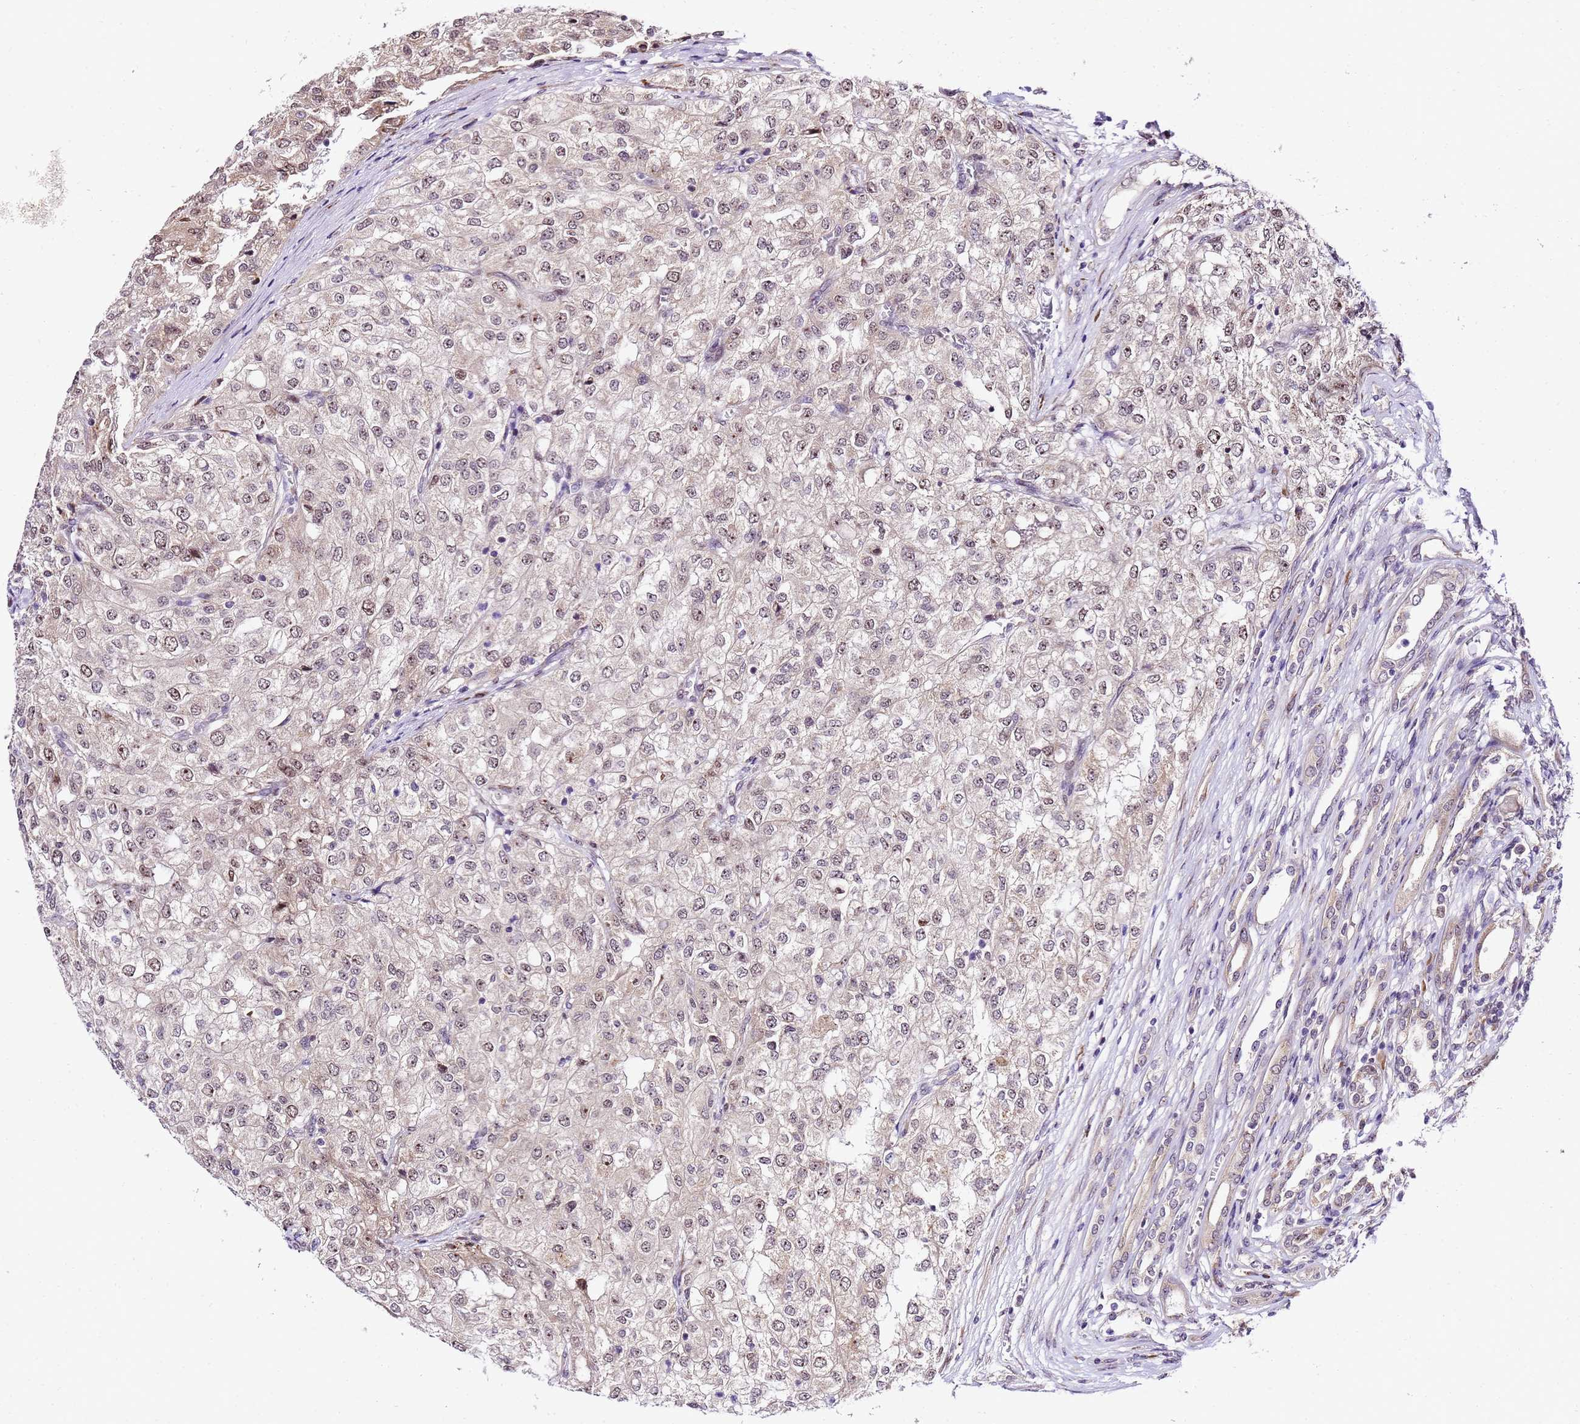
{"staining": {"intensity": "weak", "quantity": "25%-75%", "location": "nuclear"}, "tissue": "renal cancer", "cell_type": "Tumor cells", "image_type": "cancer", "snomed": [{"axis": "morphology", "description": "Adenocarcinoma, NOS"}, {"axis": "topography", "description": "Kidney"}], "caption": "Protein analysis of adenocarcinoma (renal) tissue demonstrates weak nuclear expression in about 25%-75% of tumor cells.", "gene": "SLX4IP", "patient": {"sex": "female", "age": 54}}